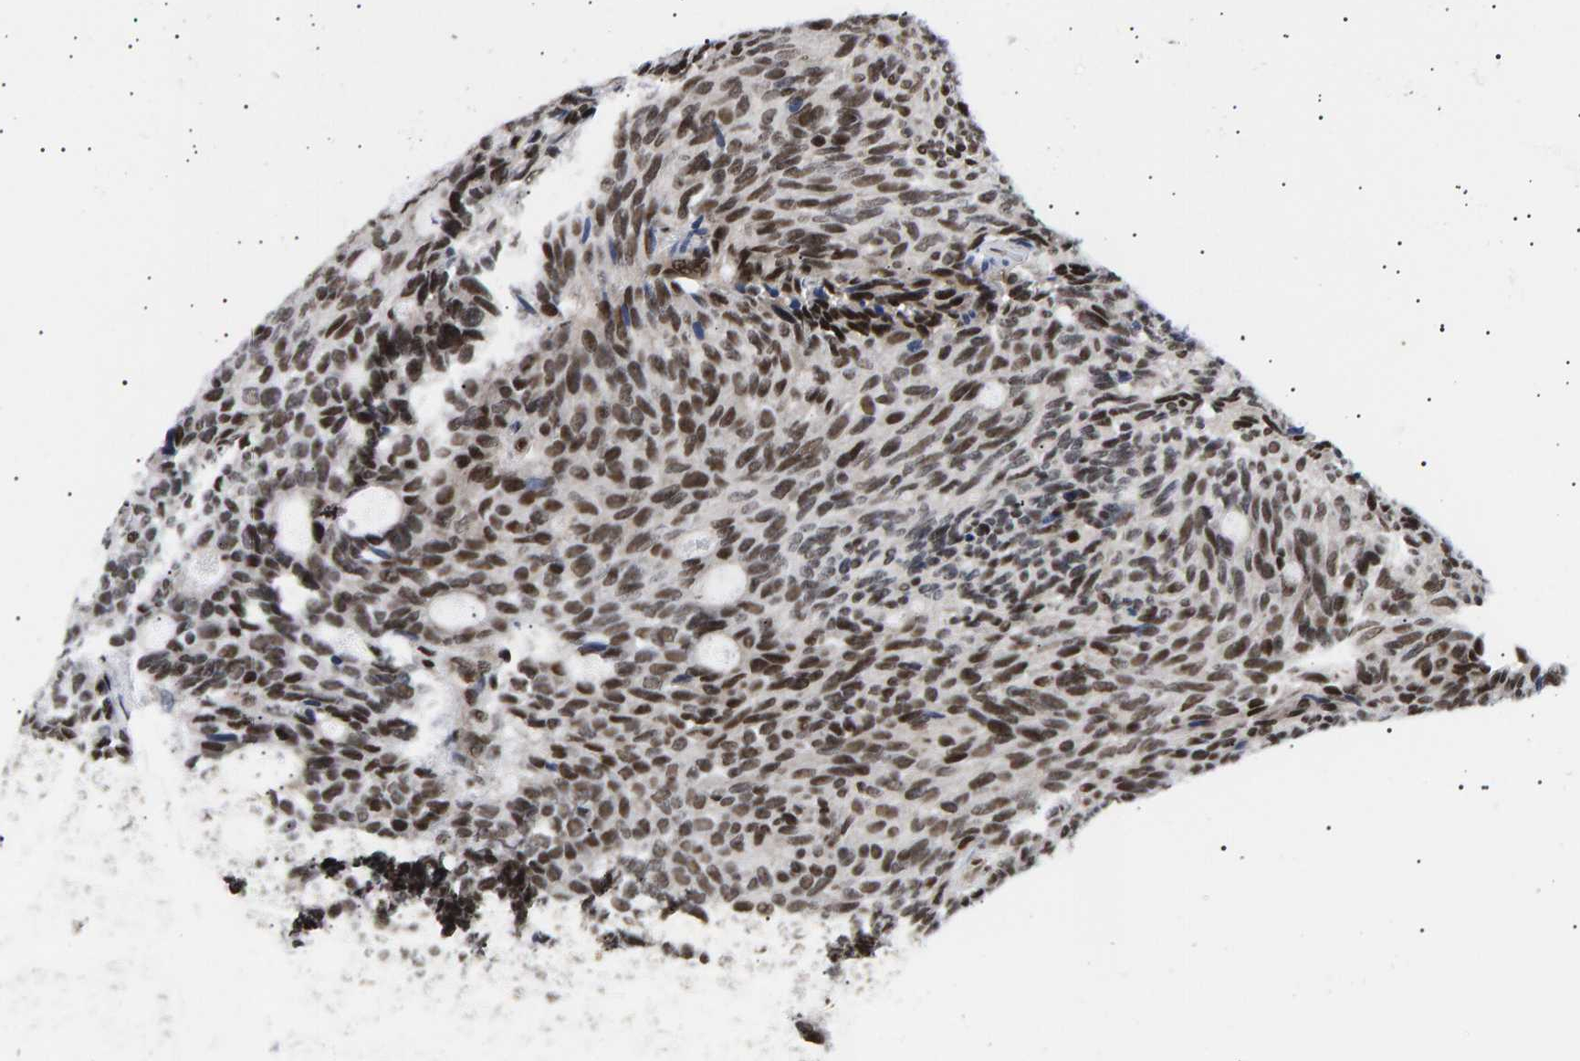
{"staining": {"intensity": "strong", "quantity": ">75%", "location": "nuclear"}, "tissue": "carcinoid", "cell_type": "Tumor cells", "image_type": "cancer", "snomed": [{"axis": "morphology", "description": "Carcinoid, malignant, NOS"}, {"axis": "topography", "description": "Pancreas"}], "caption": "Immunohistochemical staining of human malignant carcinoid exhibits high levels of strong nuclear expression in approximately >75% of tumor cells.", "gene": "ANKRD40", "patient": {"sex": "female", "age": 54}}